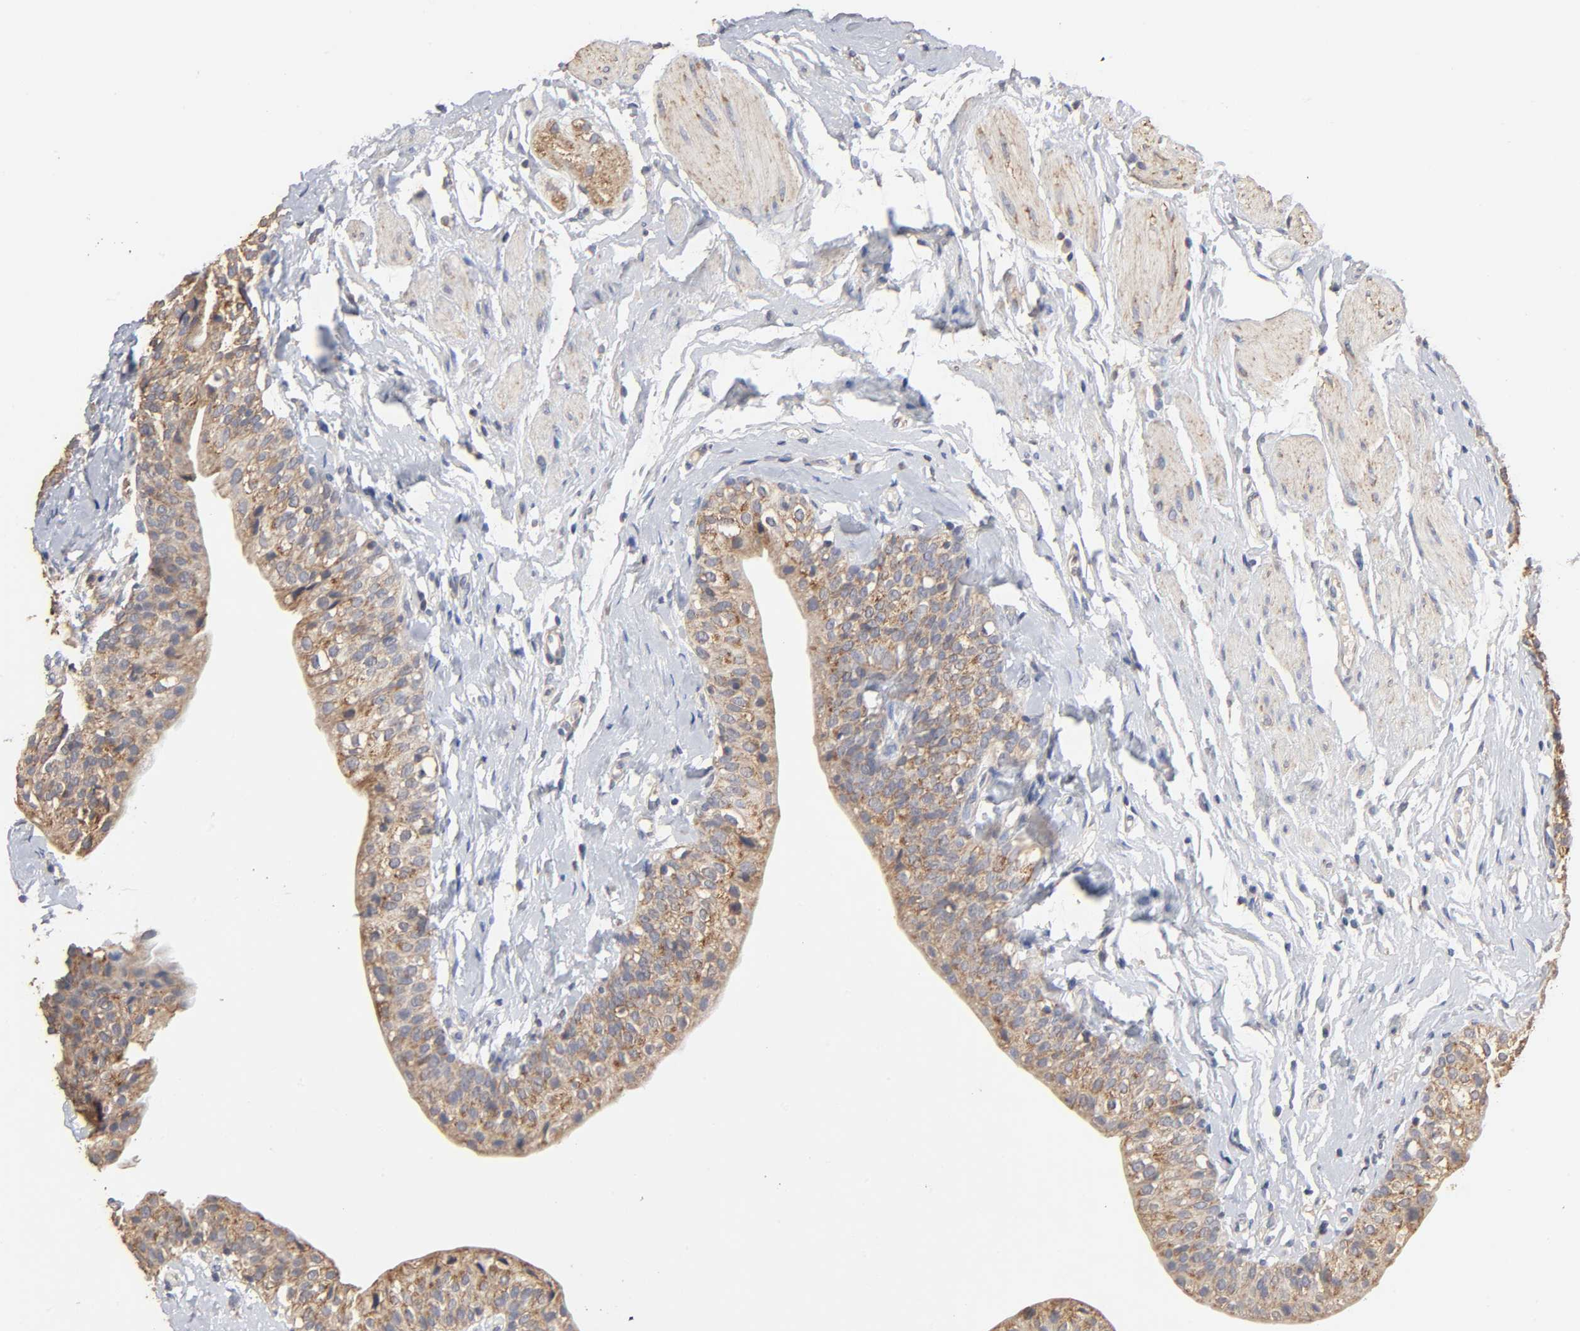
{"staining": {"intensity": "moderate", "quantity": ">75%", "location": "cytoplasmic/membranous"}, "tissue": "urinary bladder", "cell_type": "Urothelial cells", "image_type": "normal", "snomed": [{"axis": "morphology", "description": "Normal tissue, NOS"}, {"axis": "topography", "description": "Urinary bladder"}], "caption": "Immunohistochemical staining of benign human urinary bladder displays >75% levels of moderate cytoplasmic/membranous protein expression in approximately >75% of urothelial cells.", "gene": "CYCS", "patient": {"sex": "male", "age": 59}}